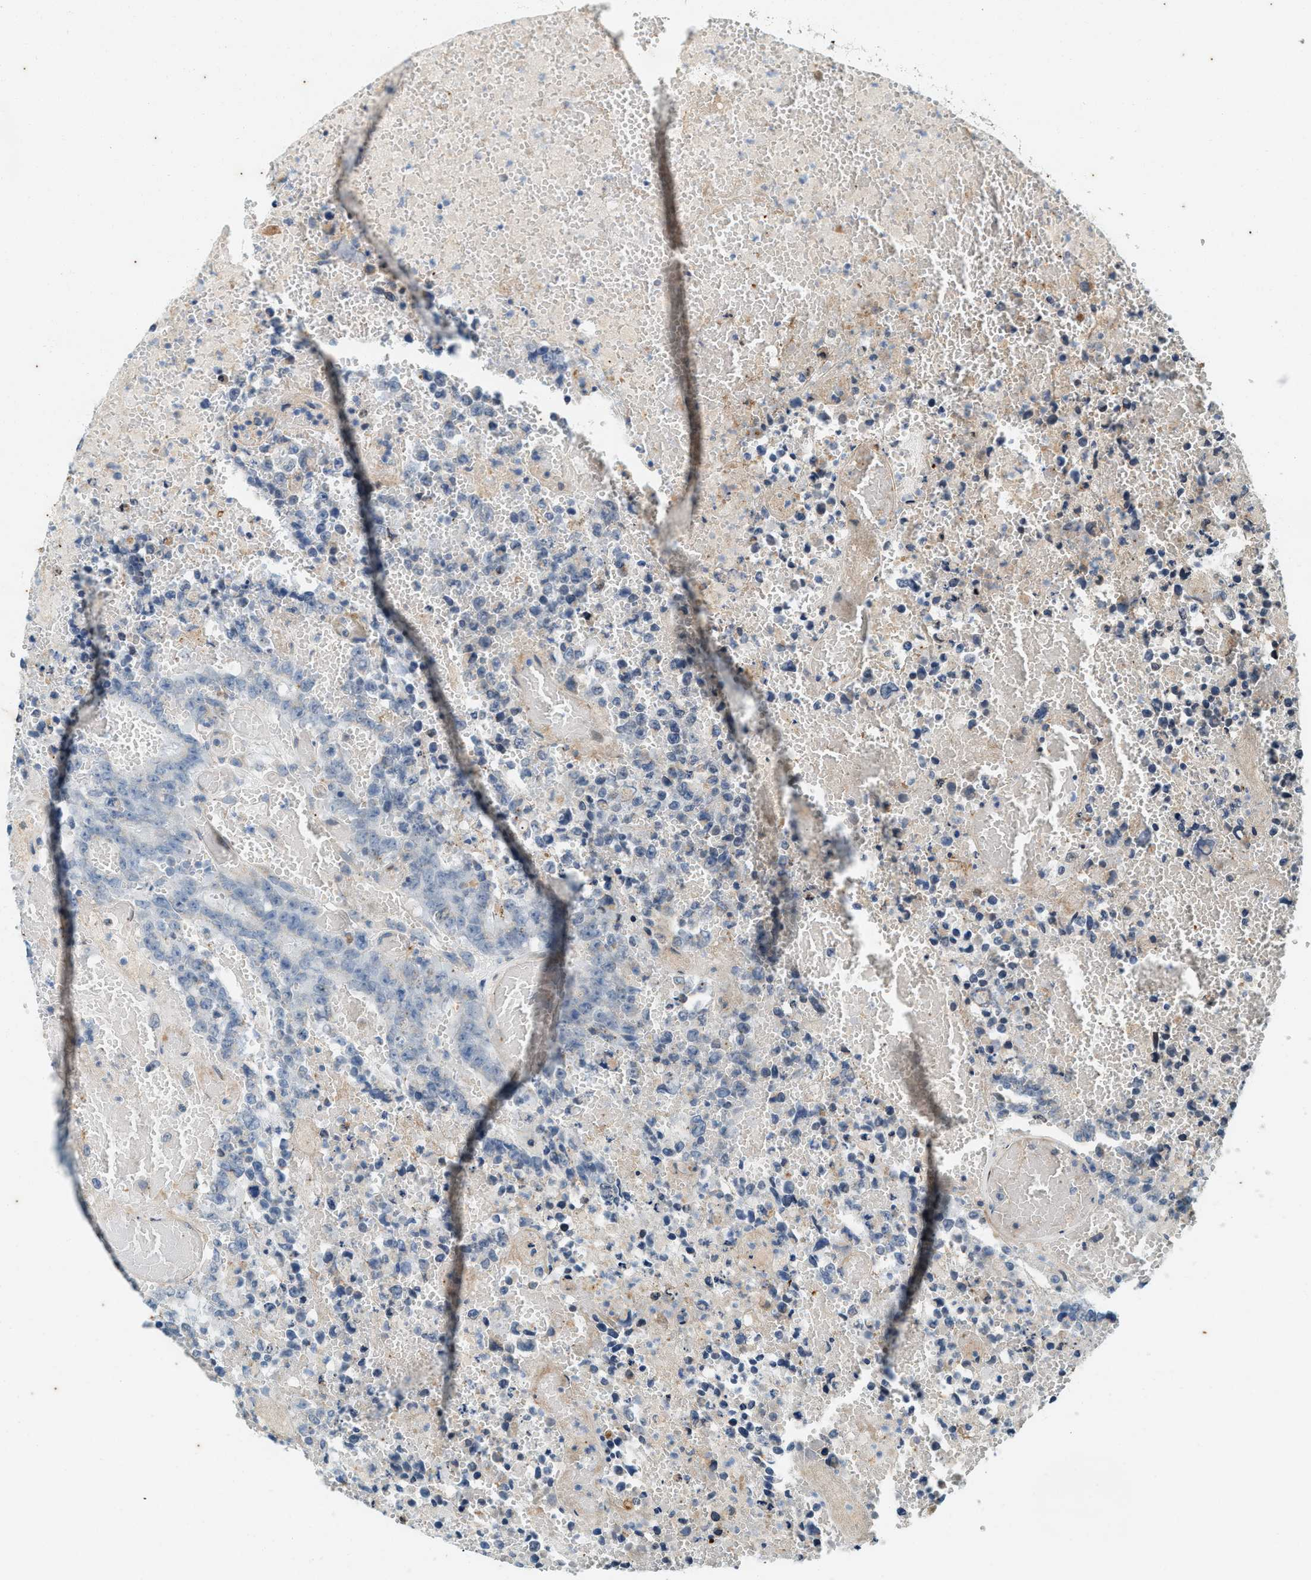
{"staining": {"intensity": "negative", "quantity": "none", "location": "none"}, "tissue": "testis cancer", "cell_type": "Tumor cells", "image_type": "cancer", "snomed": [{"axis": "morphology", "description": "Carcinoma, Embryonal, NOS"}, {"axis": "topography", "description": "Testis"}], "caption": "There is no significant expression in tumor cells of testis cancer. (DAB (3,3'-diaminobenzidine) immunohistochemistry, high magnification).", "gene": "CHPF2", "patient": {"sex": "male", "age": 25}}